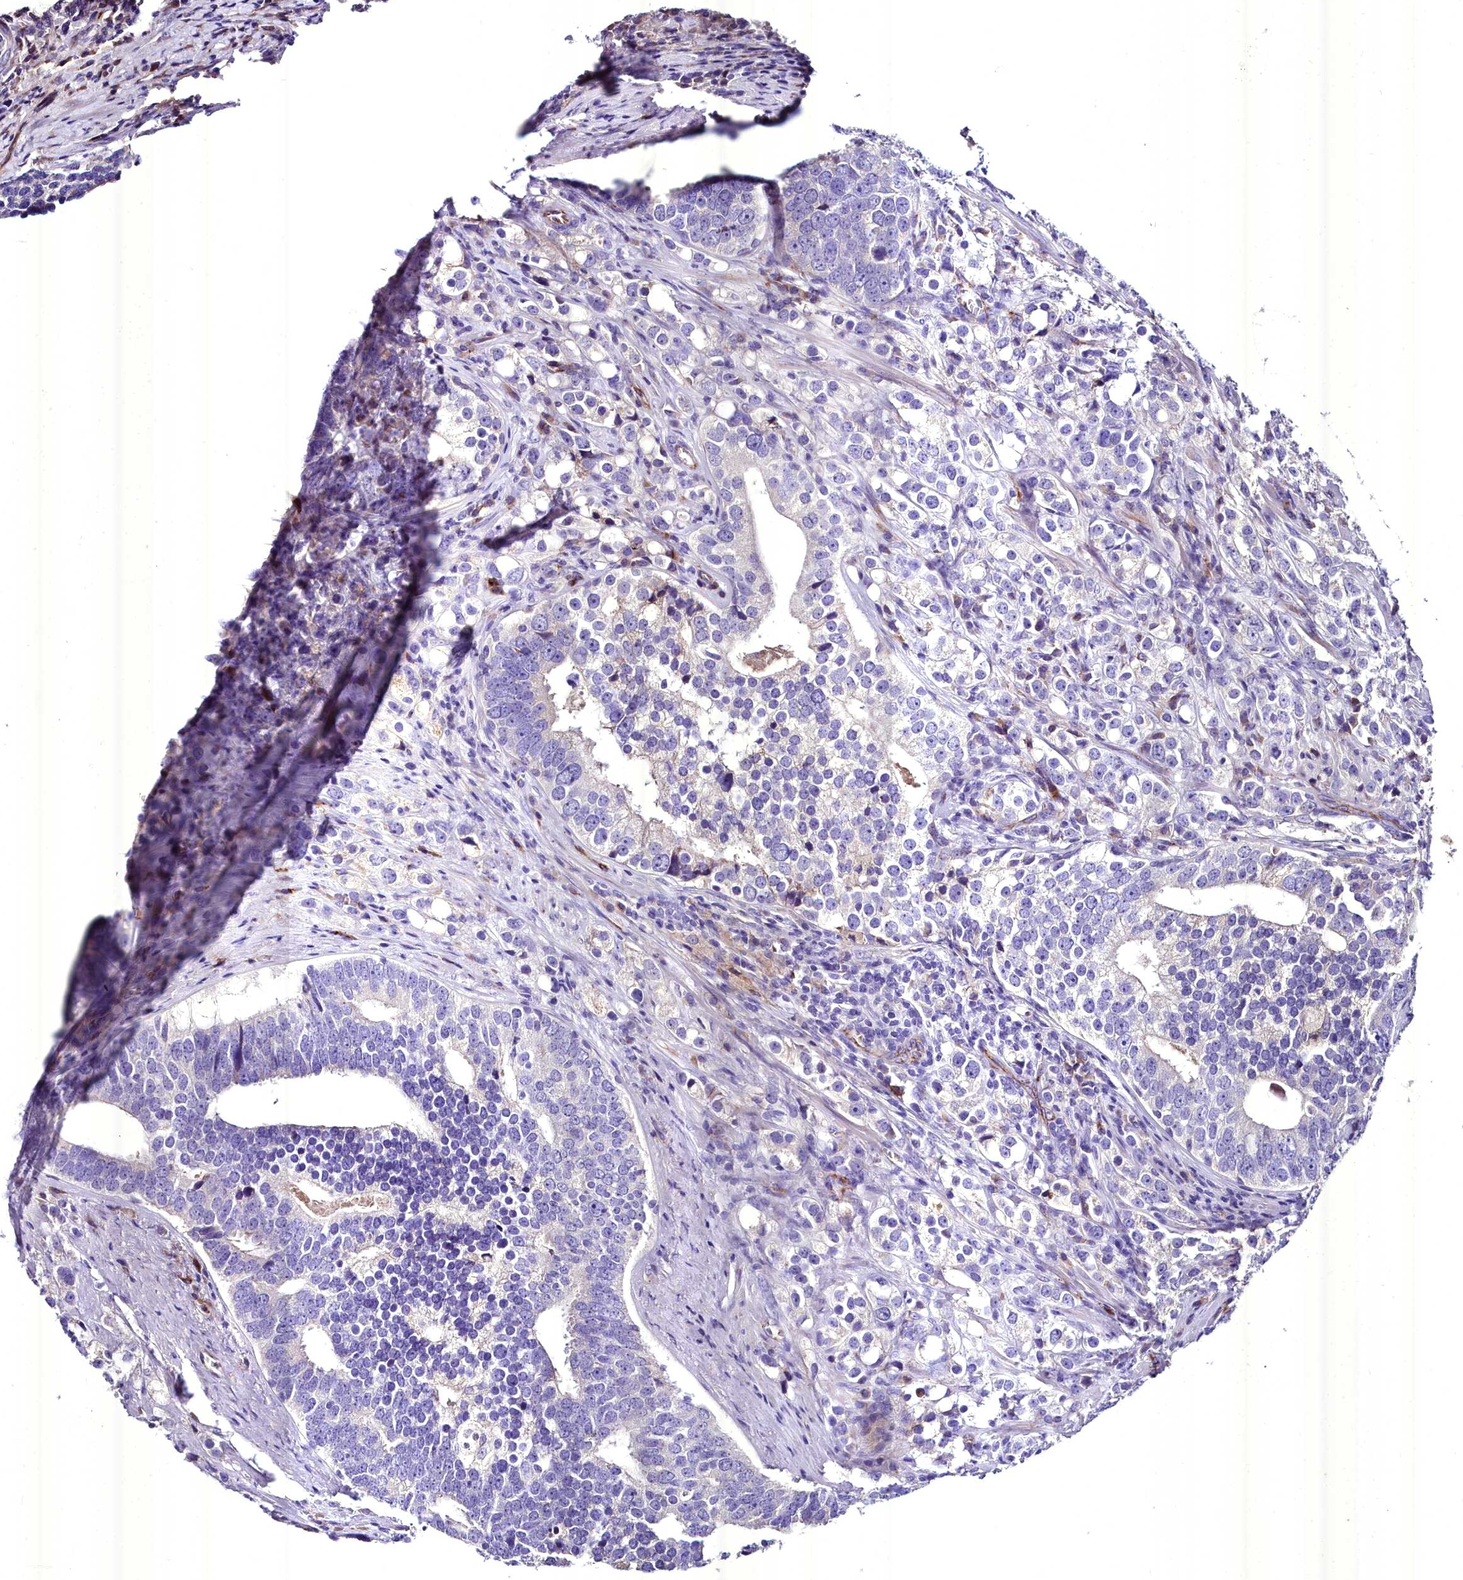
{"staining": {"intensity": "negative", "quantity": "none", "location": "none"}, "tissue": "prostate cancer", "cell_type": "Tumor cells", "image_type": "cancer", "snomed": [{"axis": "morphology", "description": "Adenocarcinoma, High grade"}, {"axis": "topography", "description": "Prostate"}], "caption": "This is an IHC histopathology image of prostate adenocarcinoma (high-grade). There is no expression in tumor cells.", "gene": "MS4A18", "patient": {"sex": "male", "age": 71}}